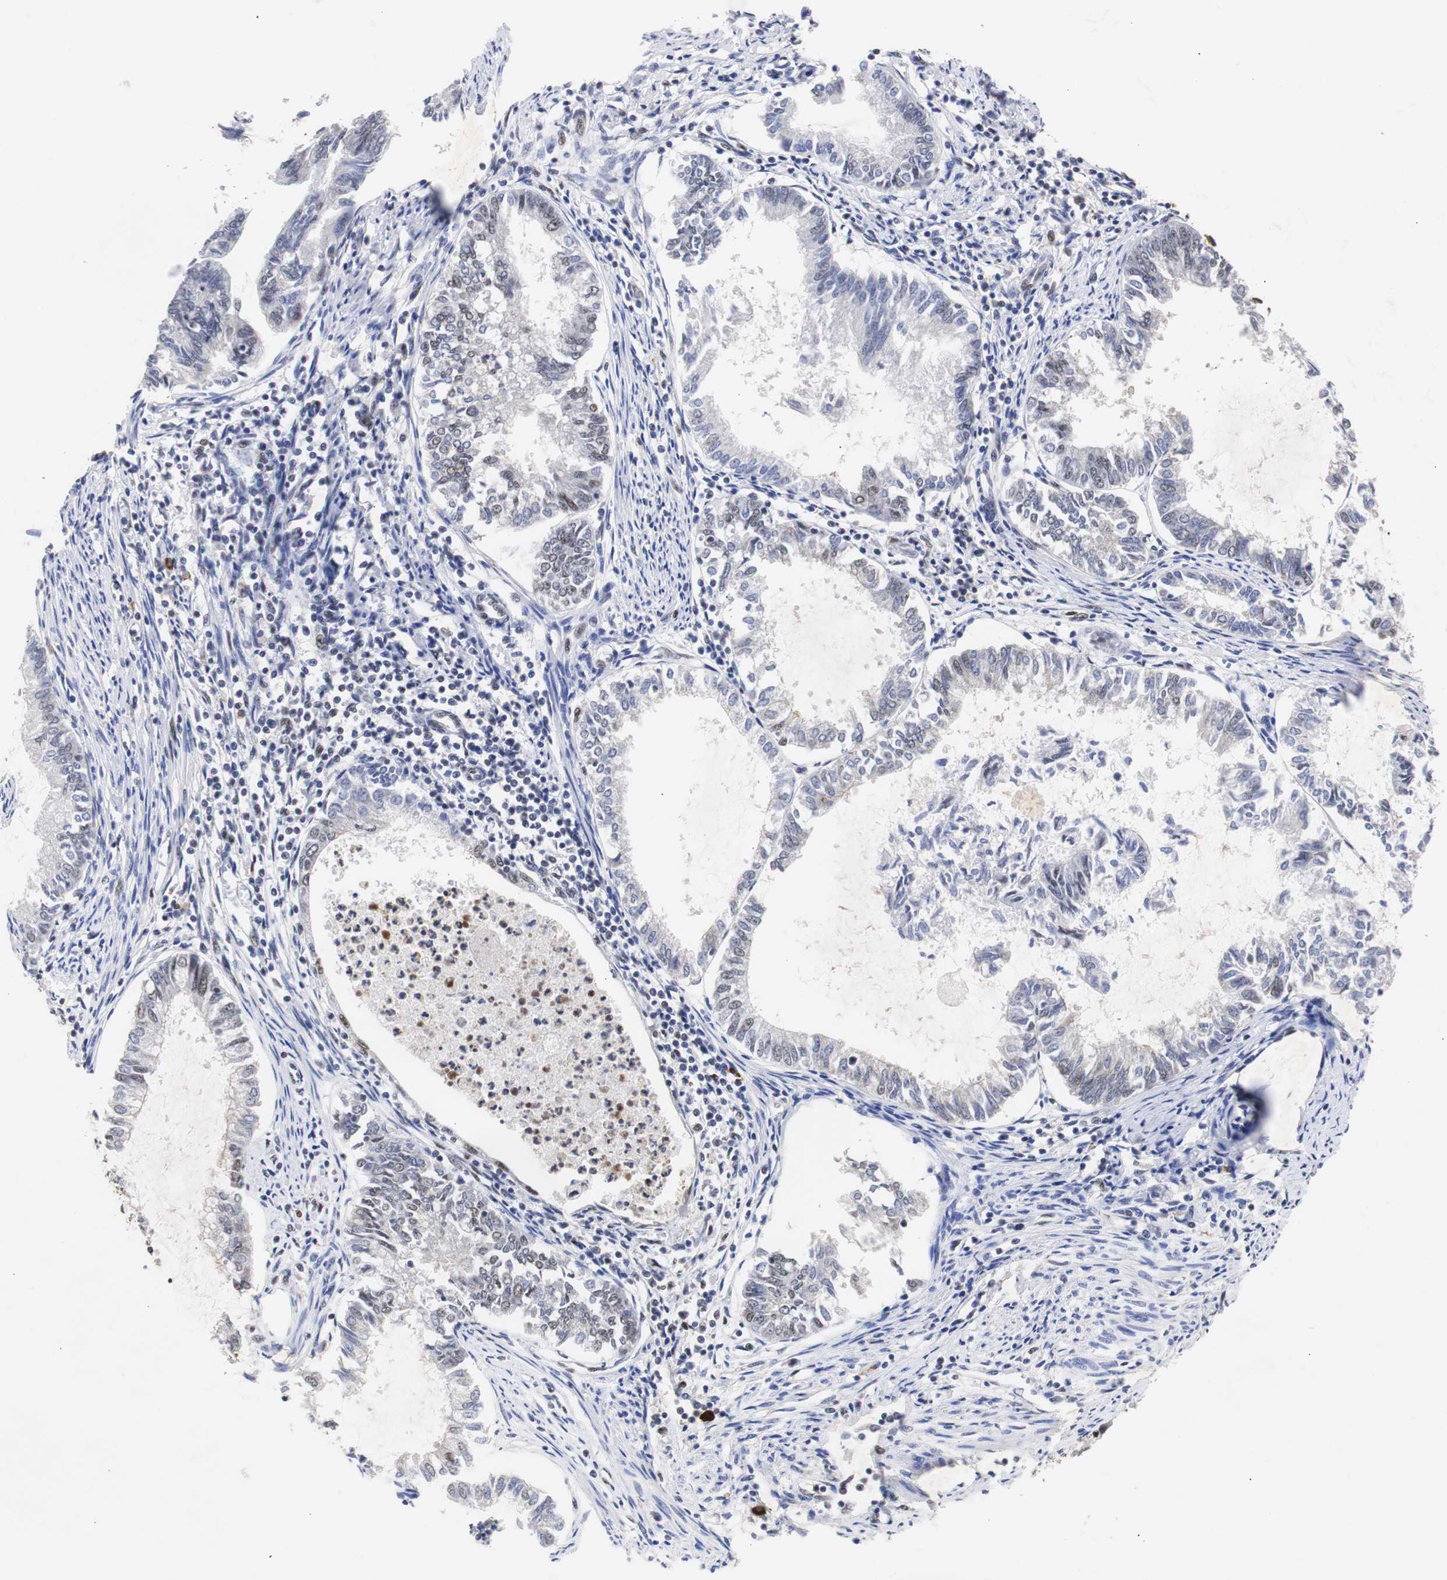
{"staining": {"intensity": "weak", "quantity": "<25%", "location": "nuclear"}, "tissue": "endometrial cancer", "cell_type": "Tumor cells", "image_type": "cancer", "snomed": [{"axis": "morphology", "description": "Adenocarcinoma, NOS"}, {"axis": "topography", "description": "Endometrium"}], "caption": "An IHC image of adenocarcinoma (endometrial) is shown. There is no staining in tumor cells of adenocarcinoma (endometrial).", "gene": "ZFC3H1", "patient": {"sex": "female", "age": 86}}